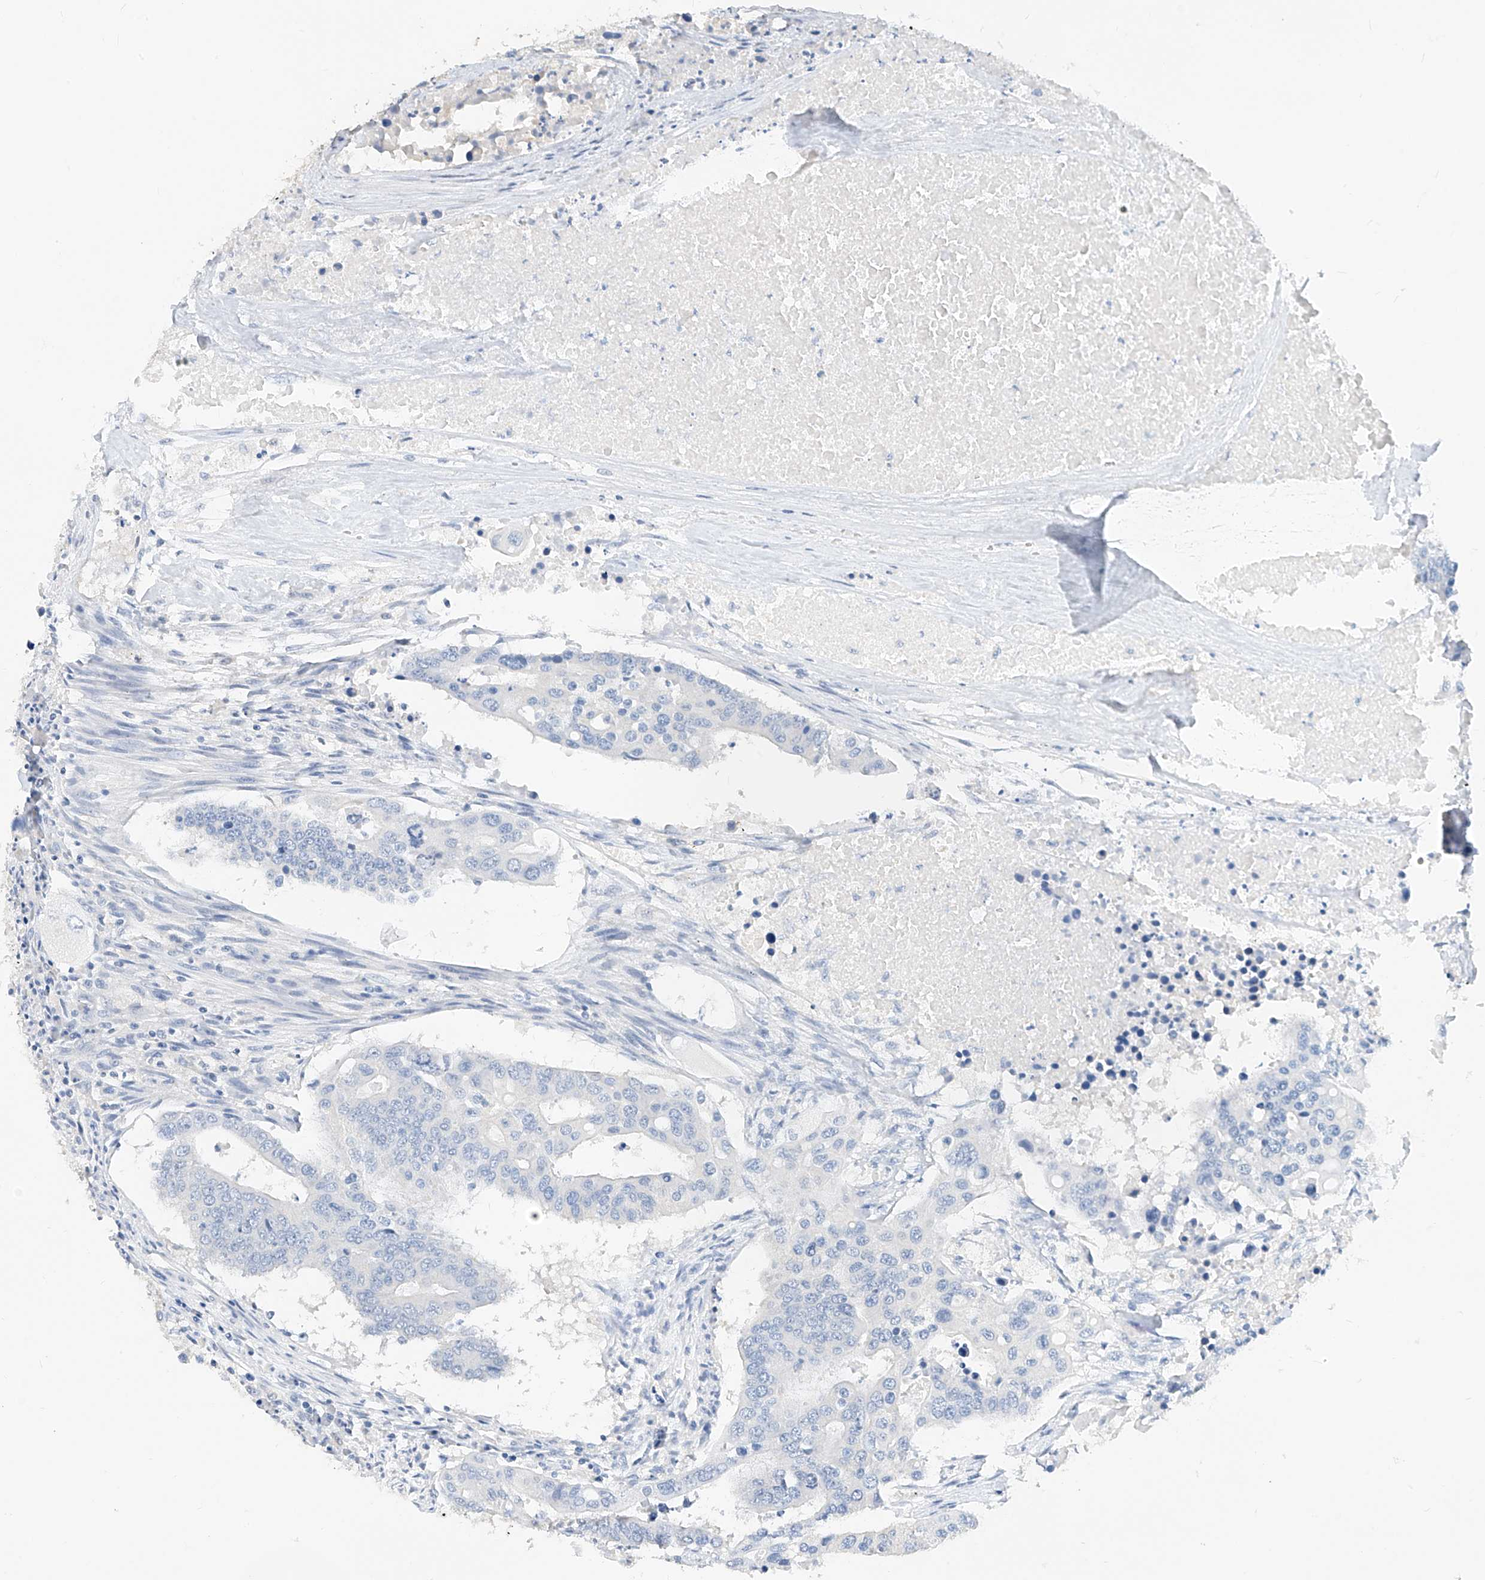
{"staining": {"intensity": "negative", "quantity": "none", "location": "none"}, "tissue": "colorectal cancer", "cell_type": "Tumor cells", "image_type": "cancer", "snomed": [{"axis": "morphology", "description": "Adenocarcinoma, NOS"}, {"axis": "topography", "description": "Colon"}], "caption": "There is no significant positivity in tumor cells of colorectal cancer.", "gene": "ZZEF1", "patient": {"sex": "male", "age": 77}}